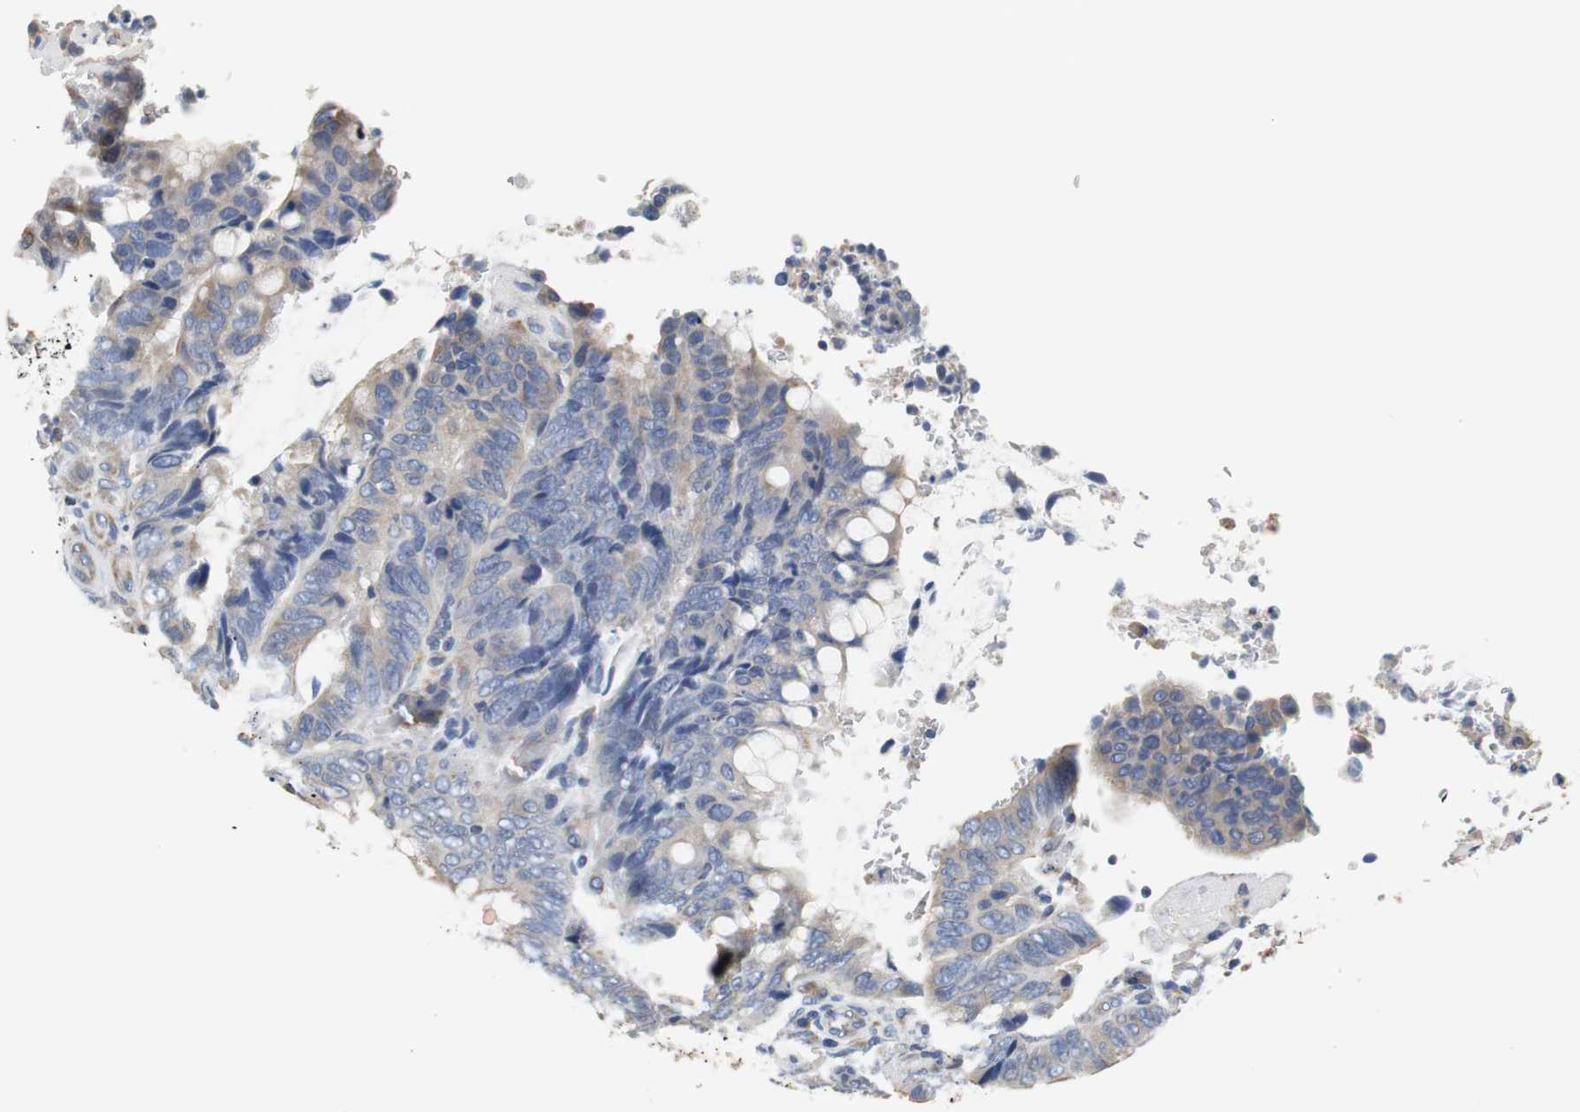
{"staining": {"intensity": "weak", "quantity": "<25%", "location": "cytoplasmic/membranous"}, "tissue": "colorectal cancer", "cell_type": "Tumor cells", "image_type": "cancer", "snomed": [{"axis": "morphology", "description": "Normal tissue, NOS"}, {"axis": "morphology", "description": "Adenocarcinoma, NOS"}, {"axis": "topography", "description": "Rectum"}, {"axis": "topography", "description": "Peripheral nerve tissue"}], "caption": "Photomicrograph shows no significant protein expression in tumor cells of colorectal cancer.", "gene": "PCK1", "patient": {"sex": "male", "age": 92}}